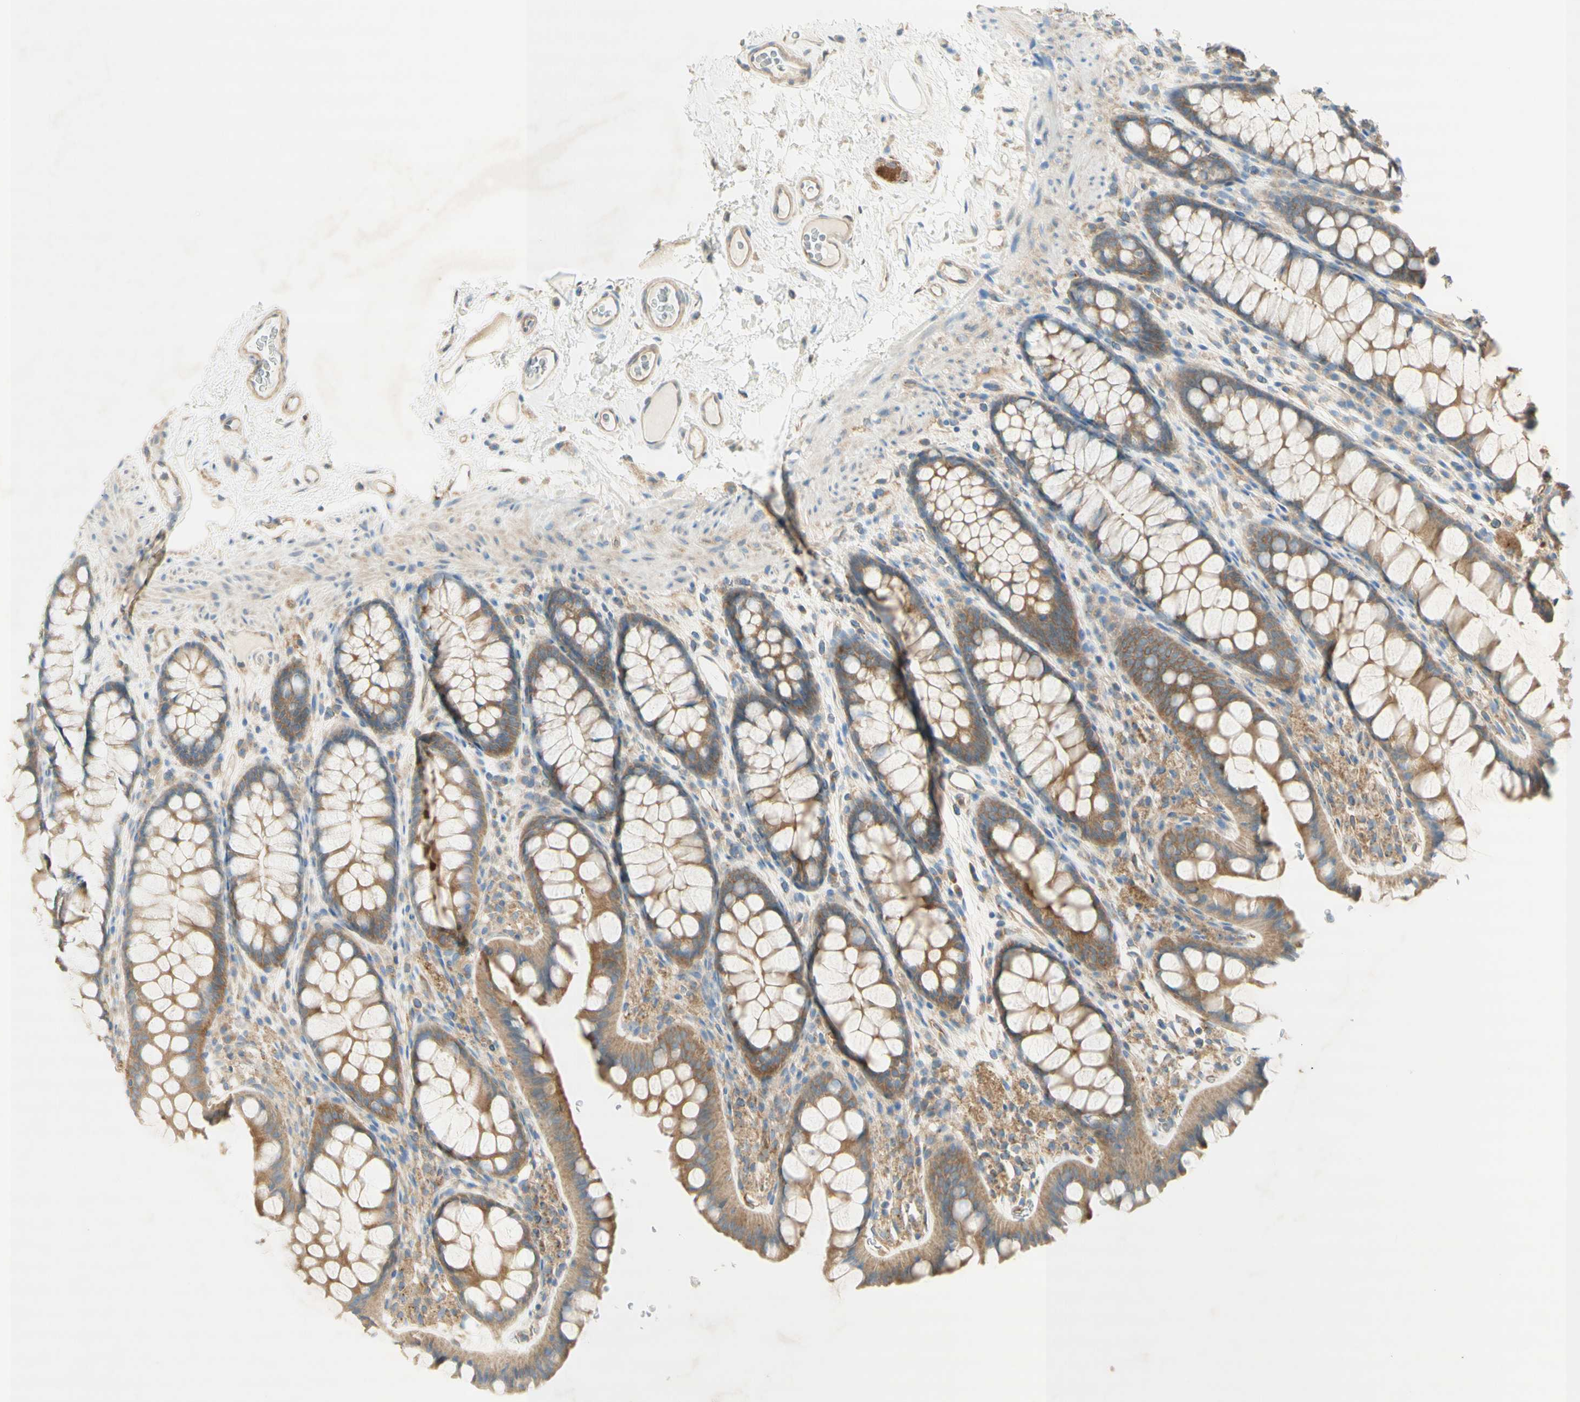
{"staining": {"intensity": "moderate", "quantity": ">75%", "location": "cytoplasmic/membranous"}, "tissue": "colon", "cell_type": "Endothelial cells", "image_type": "normal", "snomed": [{"axis": "morphology", "description": "Normal tissue, NOS"}, {"axis": "topography", "description": "Colon"}], "caption": "Moderate cytoplasmic/membranous staining for a protein is identified in approximately >75% of endothelial cells of normal colon using immunohistochemistry (IHC).", "gene": "DYNC1H1", "patient": {"sex": "female", "age": 55}}